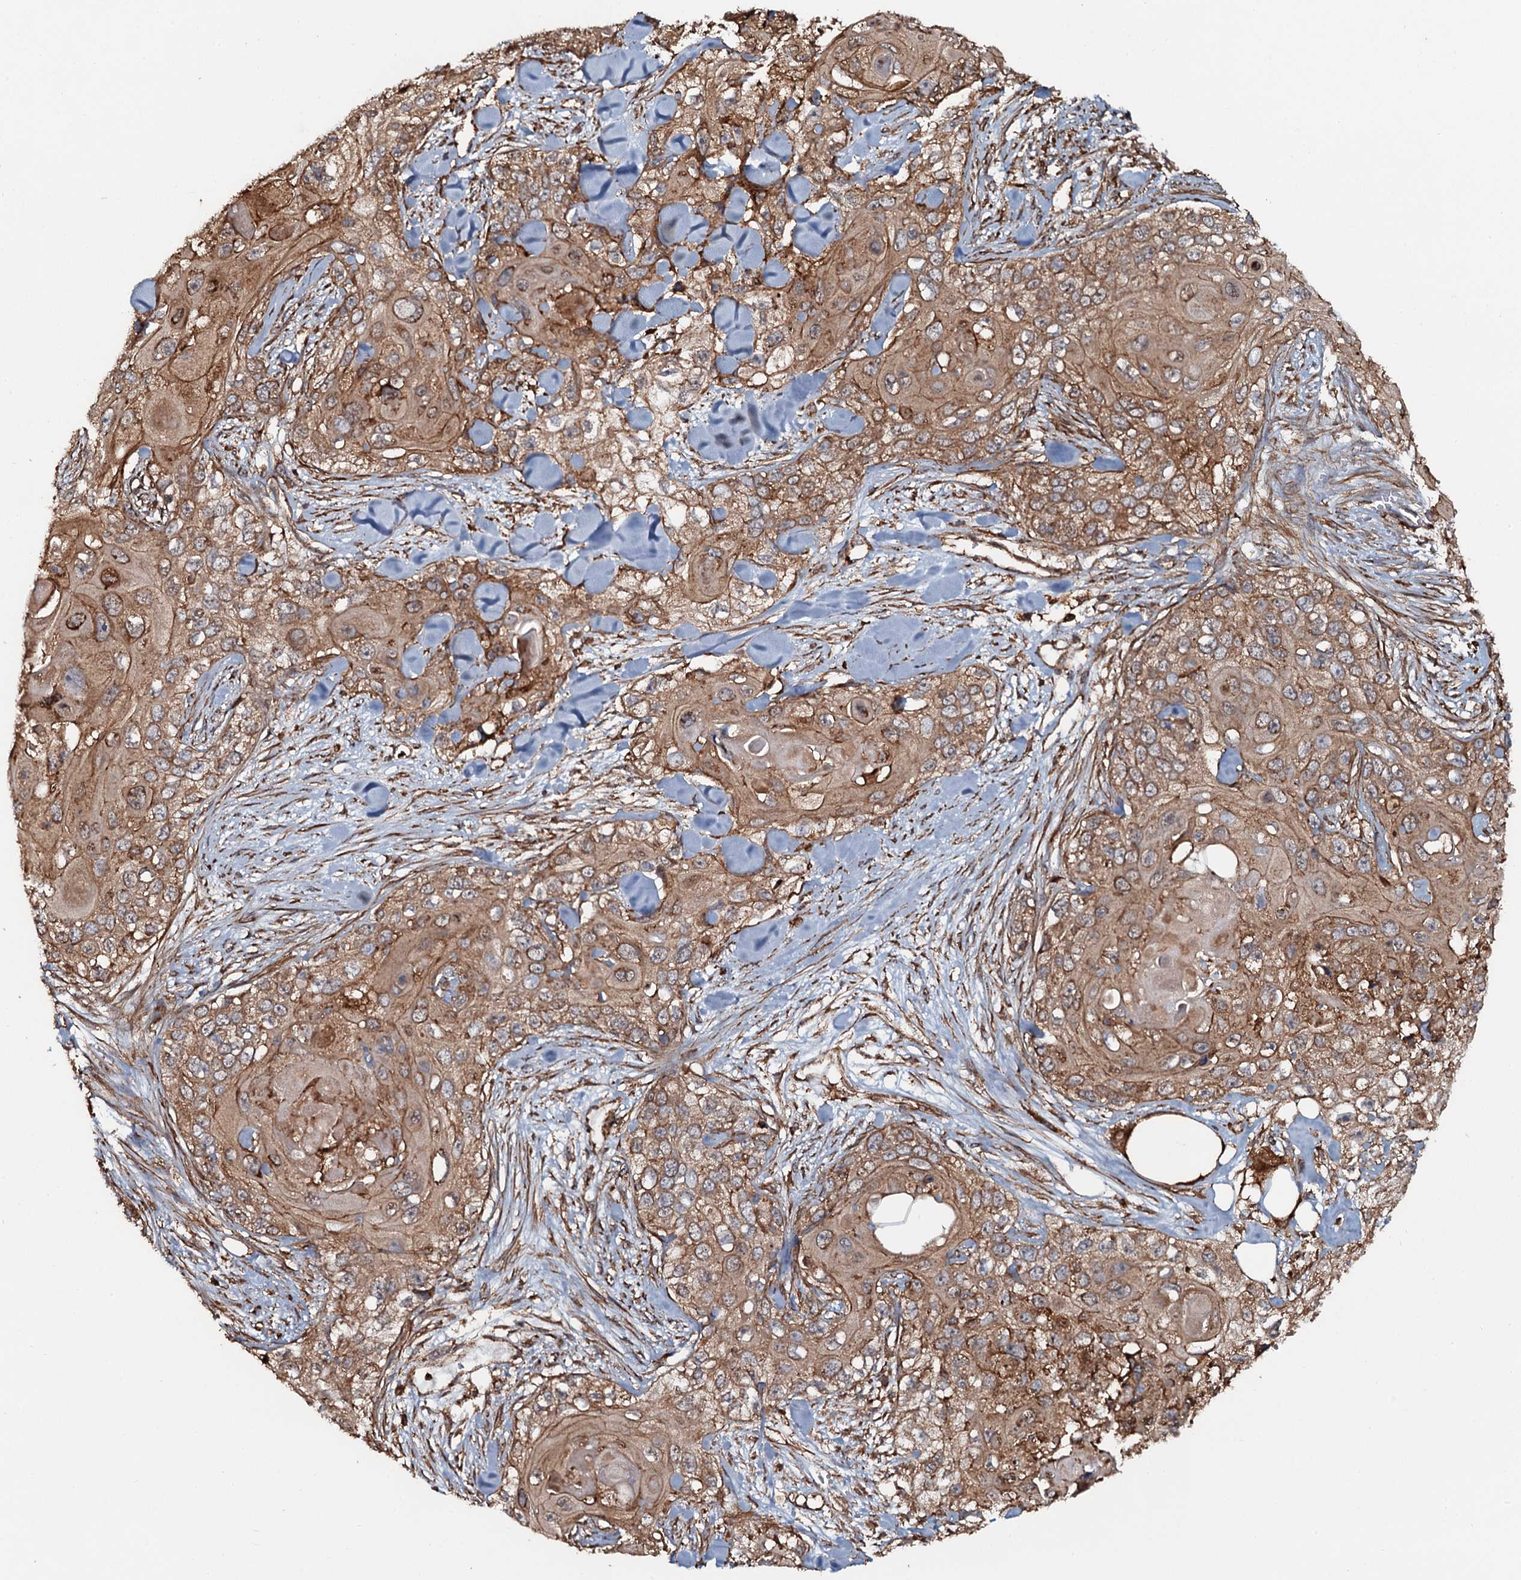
{"staining": {"intensity": "moderate", "quantity": ">75%", "location": "cytoplasmic/membranous"}, "tissue": "skin cancer", "cell_type": "Tumor cells", "image_type": "cancer", "snomed": [{"axis": "morphology", "description": "Normal tissue, NOS"}, {"axis": "morphology", "description": "Squamous cell carcinoma, NOS"}, {"axis": "topography", "description": "Skin"}], "caption": "Immunohistochemistry micrograph of skin cancer (squamous cell carcinoma) stained for a protein (brown), which reveals medium levels of moderate cytoplasmic/membranous expression in approximately >75% of tumor cells.", "gene": "VWA8", "patient": {"sex": "male", "age": 72}}